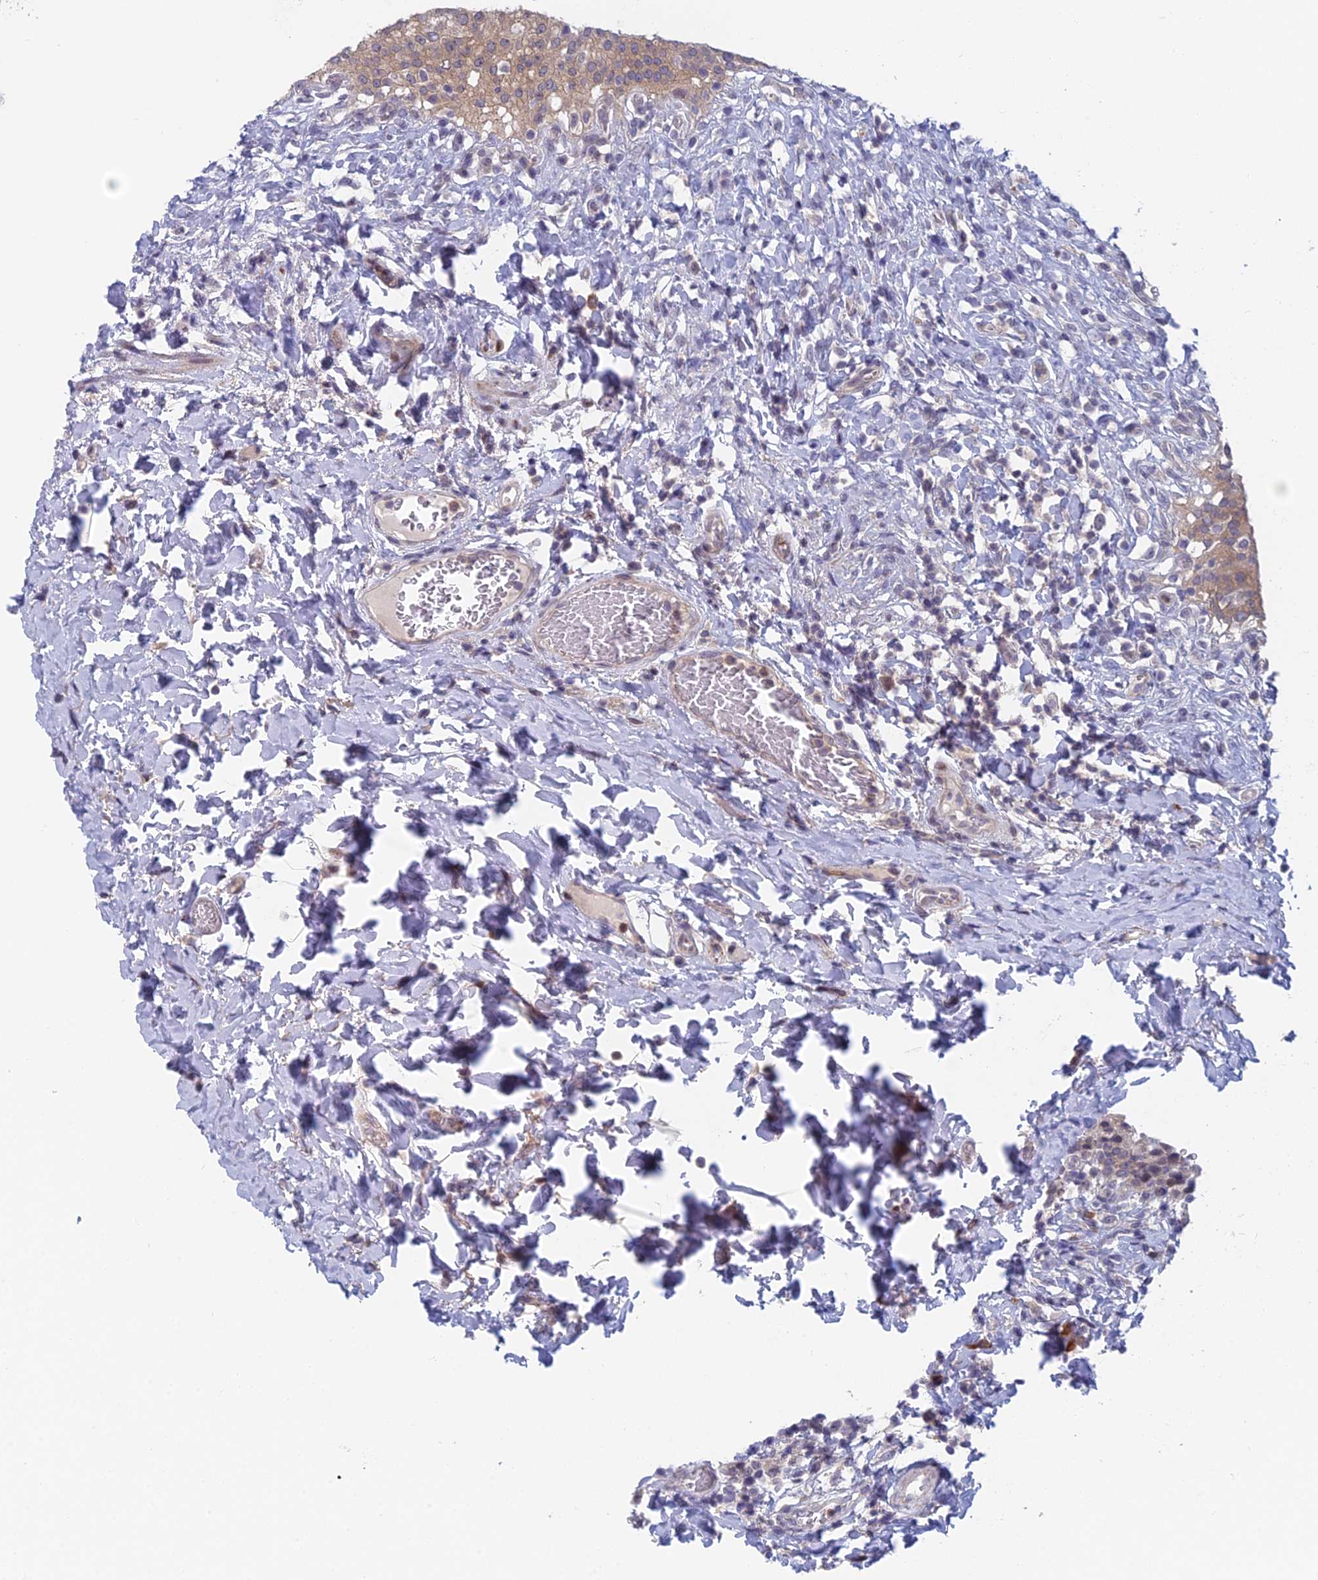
{"staining": {"intensity": "weak", "quantity": ">75%", "location": "cytoplasmic/membranous"}, "tissue": "urinary bladder", "cell_type": "Urothelial cells", "image_type": "normal", "snomed": [{"axis": "morphology", "description": "Normal tissue, NOS"}, {"axis": "morphology", "description": "Inflammation, NOS"}, {"axis": "topography", "description": "Urinary bladder"}], "caption": "An IHC micrograph of benign tissue is shown. Protein staining in brown shows weak cytoplasmic/membranous positivity in urinary bladder within urothelial cells.", "gene": "PPP1R26", "patient": {"sex": "male", "age": 64}}